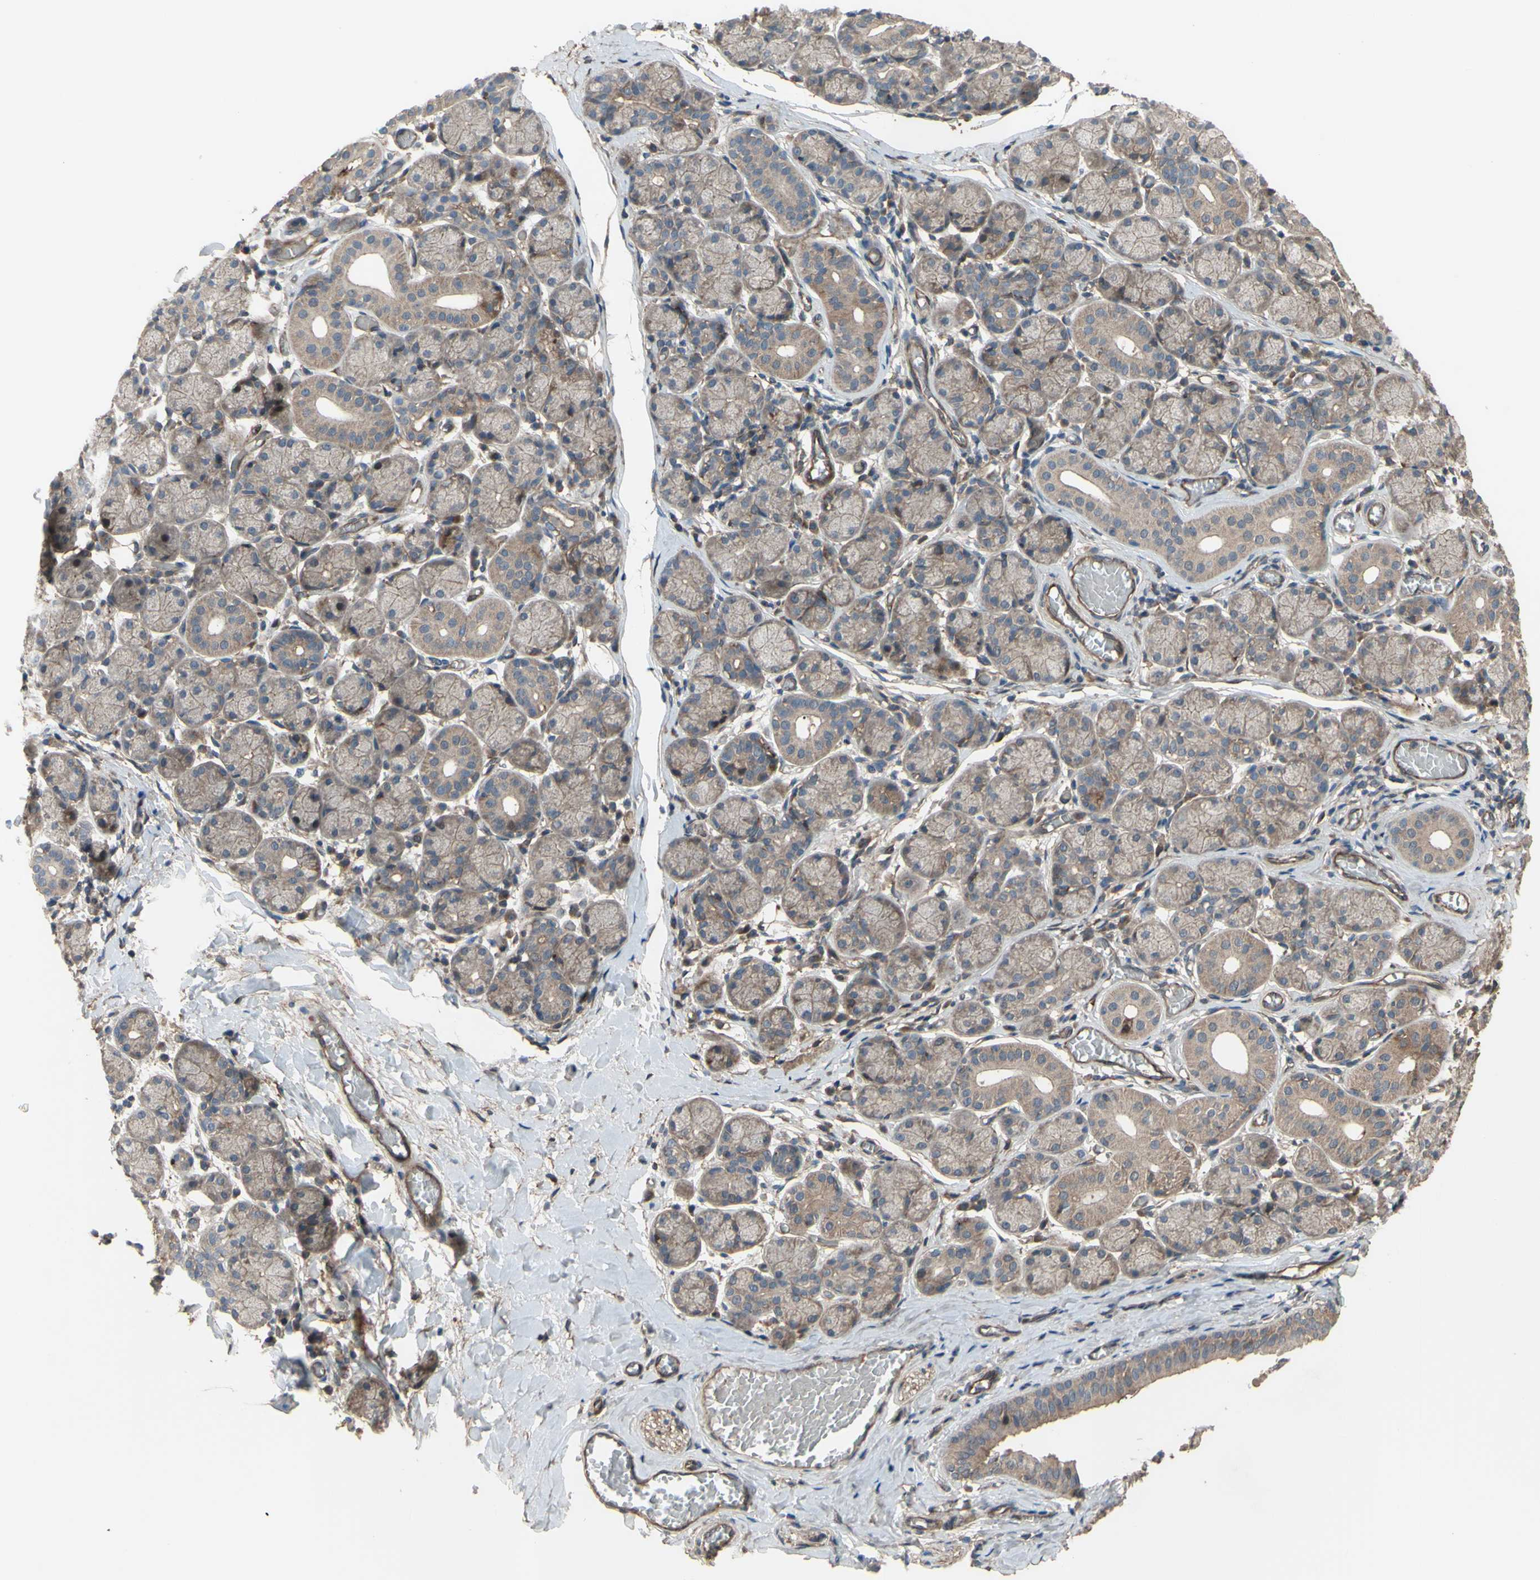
{"staining": {"intensity": "weak", "quantity": "25%-75%", "location": "cytoplasmic/membranous"}, "tissue": "salivary gland", "cell_type": "Glandular cells", "image_type": "normal", "snomed": [{"axis": "morphology", "description": "Normal tissue, NOS"}, {"axis": "topography", "description": "Salivary gland"}], "caption": "Unremarkable salivary gland displays weak cytoplasmic/membranous staining in about 25%-75% of glandular cells.", "gene": "SHROOM4", "patient": {"sex": "female", "age": 24}}